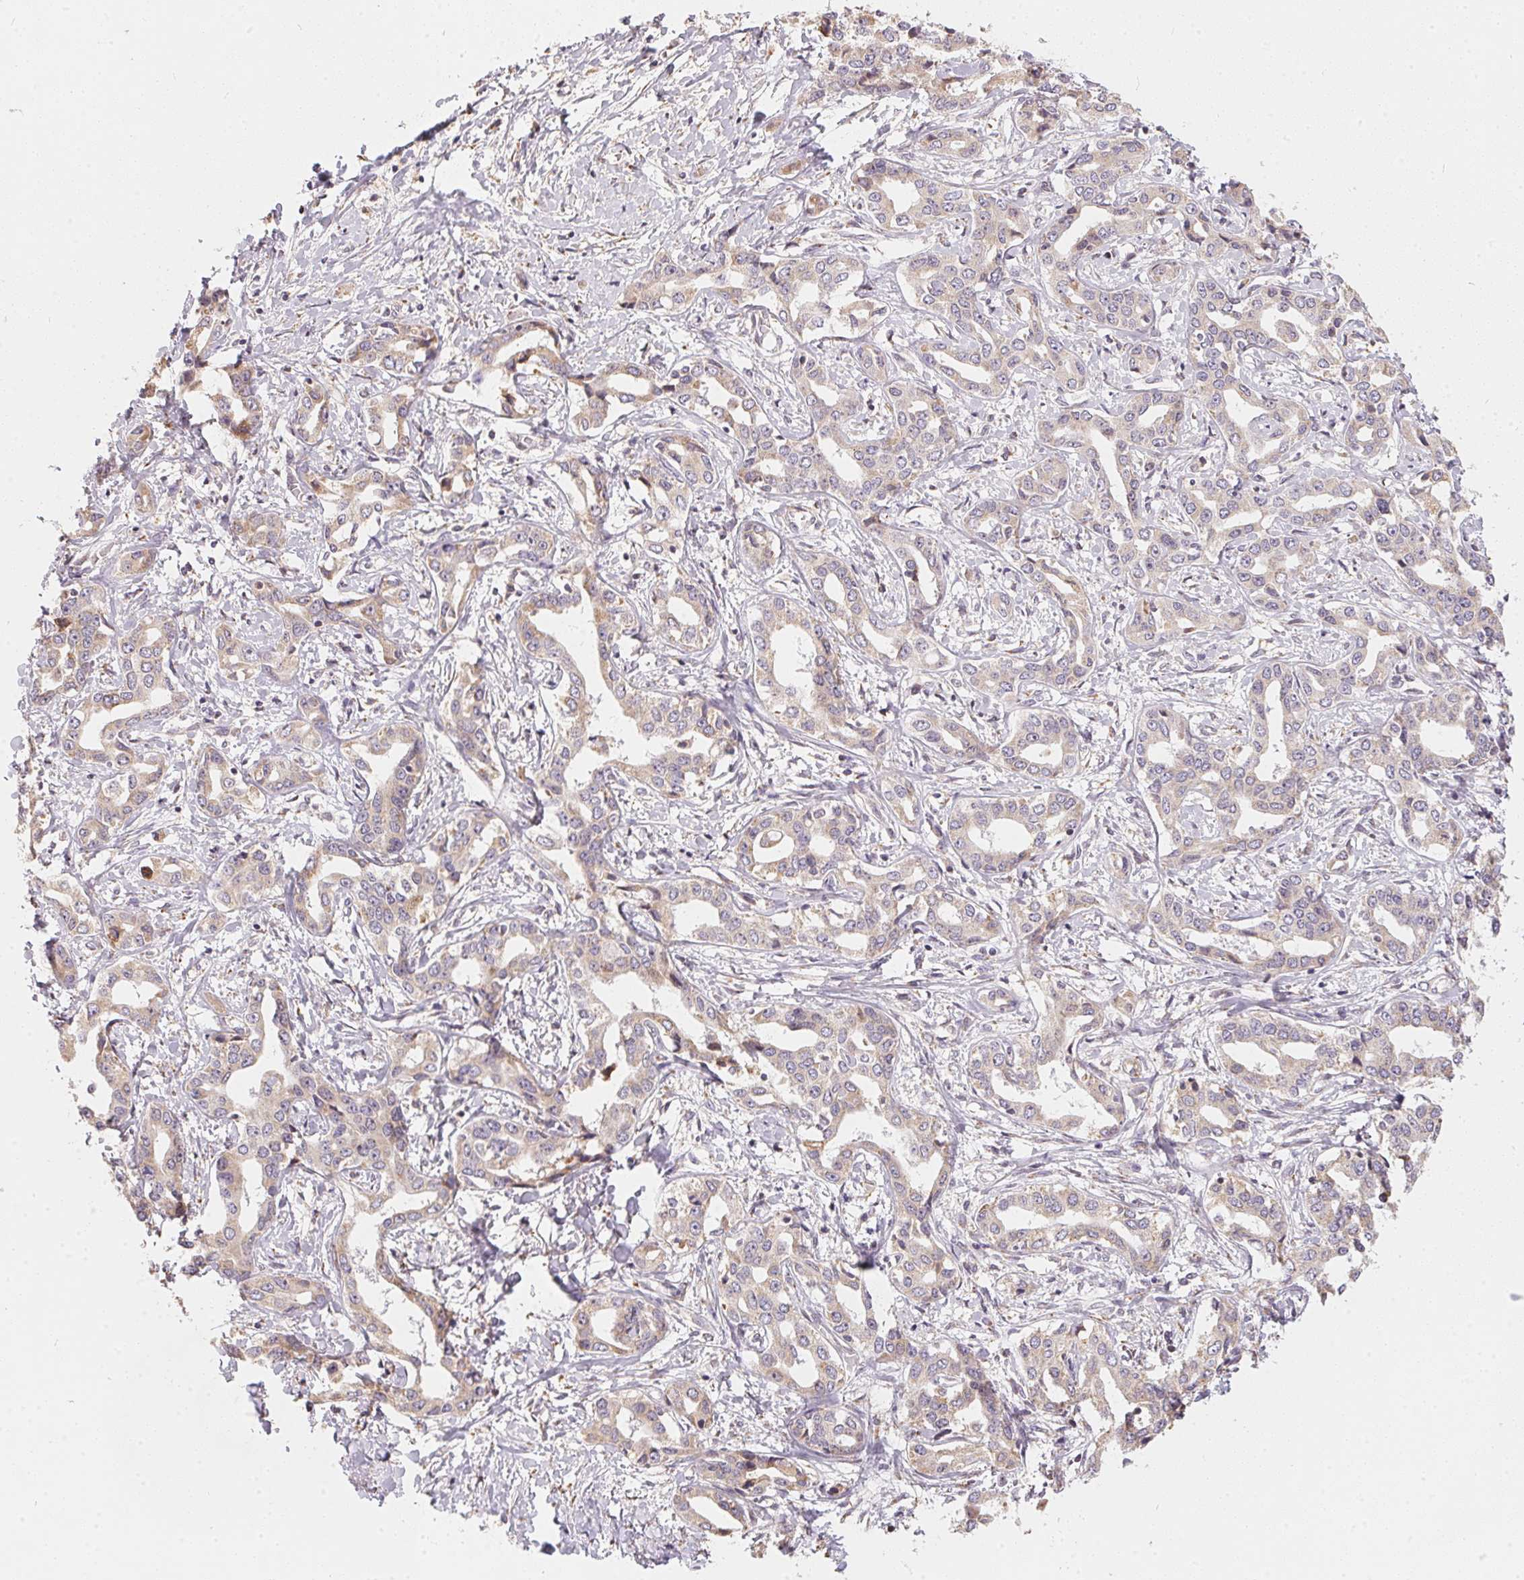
{"staining": {"intensity": "weak", "quantity": "25%-75%", "location": "cytoplasmic/membranous"}, "tissue": "liver cancer", "cell_type": "Tumor cells", "image_type": "cancer", "snomed": [{"axis": "morphology", "description": "Cholangiocarcinoma"}, {"axis": "topography", "description": "Liver"}], "caption": "Liver cancer (cholangiocarcinoma) tissue displays weak cytoplasmic/membranous expression in about 25%-75% of tumor cells, visualized by immunohistochemistry.", "gene": "VWA5B2", "patient": {"sex": "male", "age": 59}}